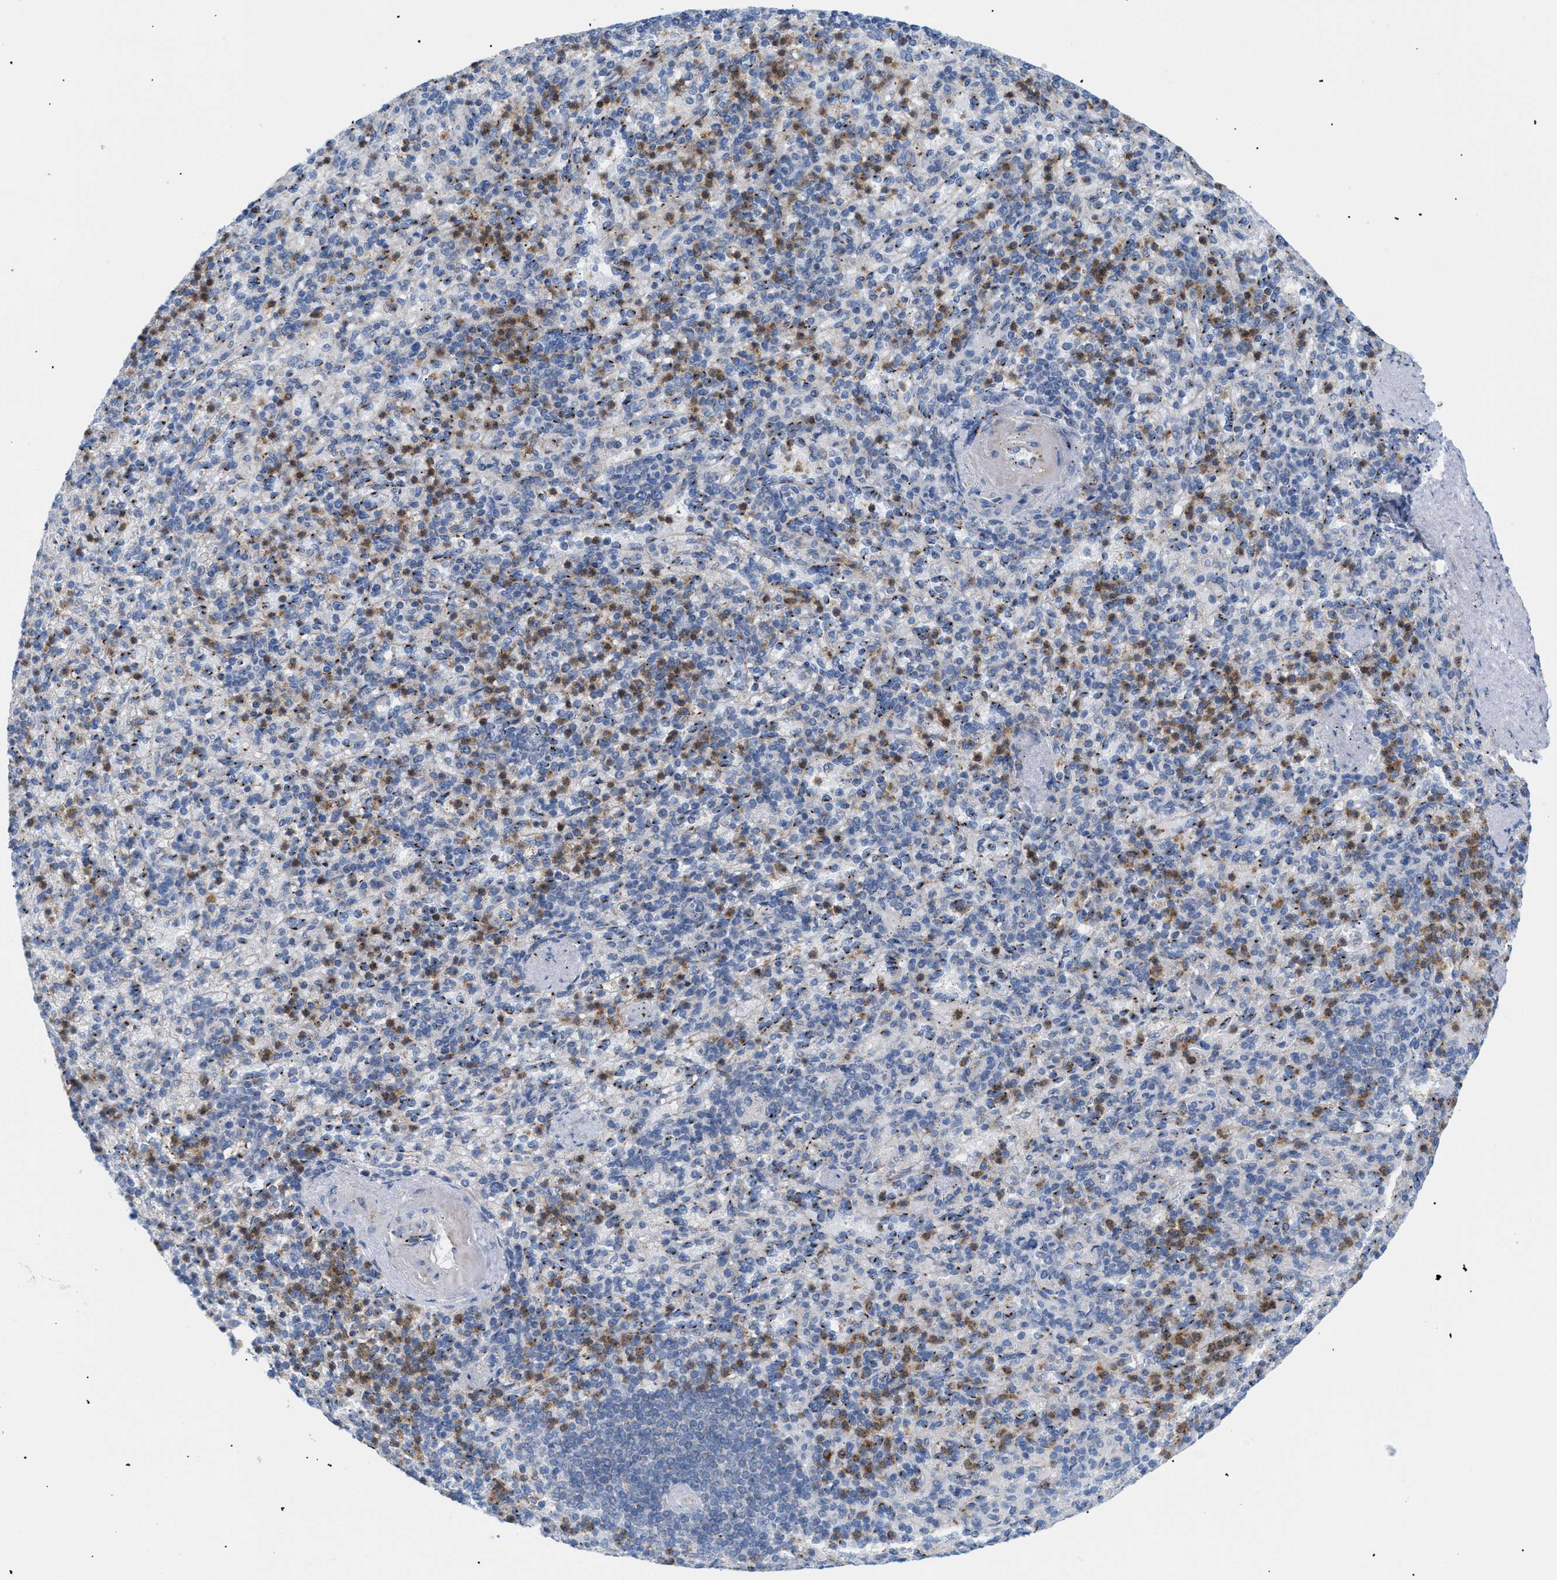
{"staining": {"intensity": "moderate", "quantity": ">75%", "location": "cytoplasmic/membranous"}, "tissue": "spleen", "cell_type": "Cells in red pulp", "image_type": "normal", "snomed": [{"axis": "morphology", "description": "Normal tissue, NOS"}, {"axis": "topography", "description": "Spleen"}], "caption": "Immunohistochemistry histopathology image of unremarkable spleen: human spleen stained using immunohistochemistry (IHC) demonstrates medium levels of moderate protein expression localized specifically in the cytoplasmic/membranous of cells in red pulp, appearing as a cytoplasmic/membranous brown color.", "gene": "TMEM17", "patient": {"sex": "female", "age": 74}}